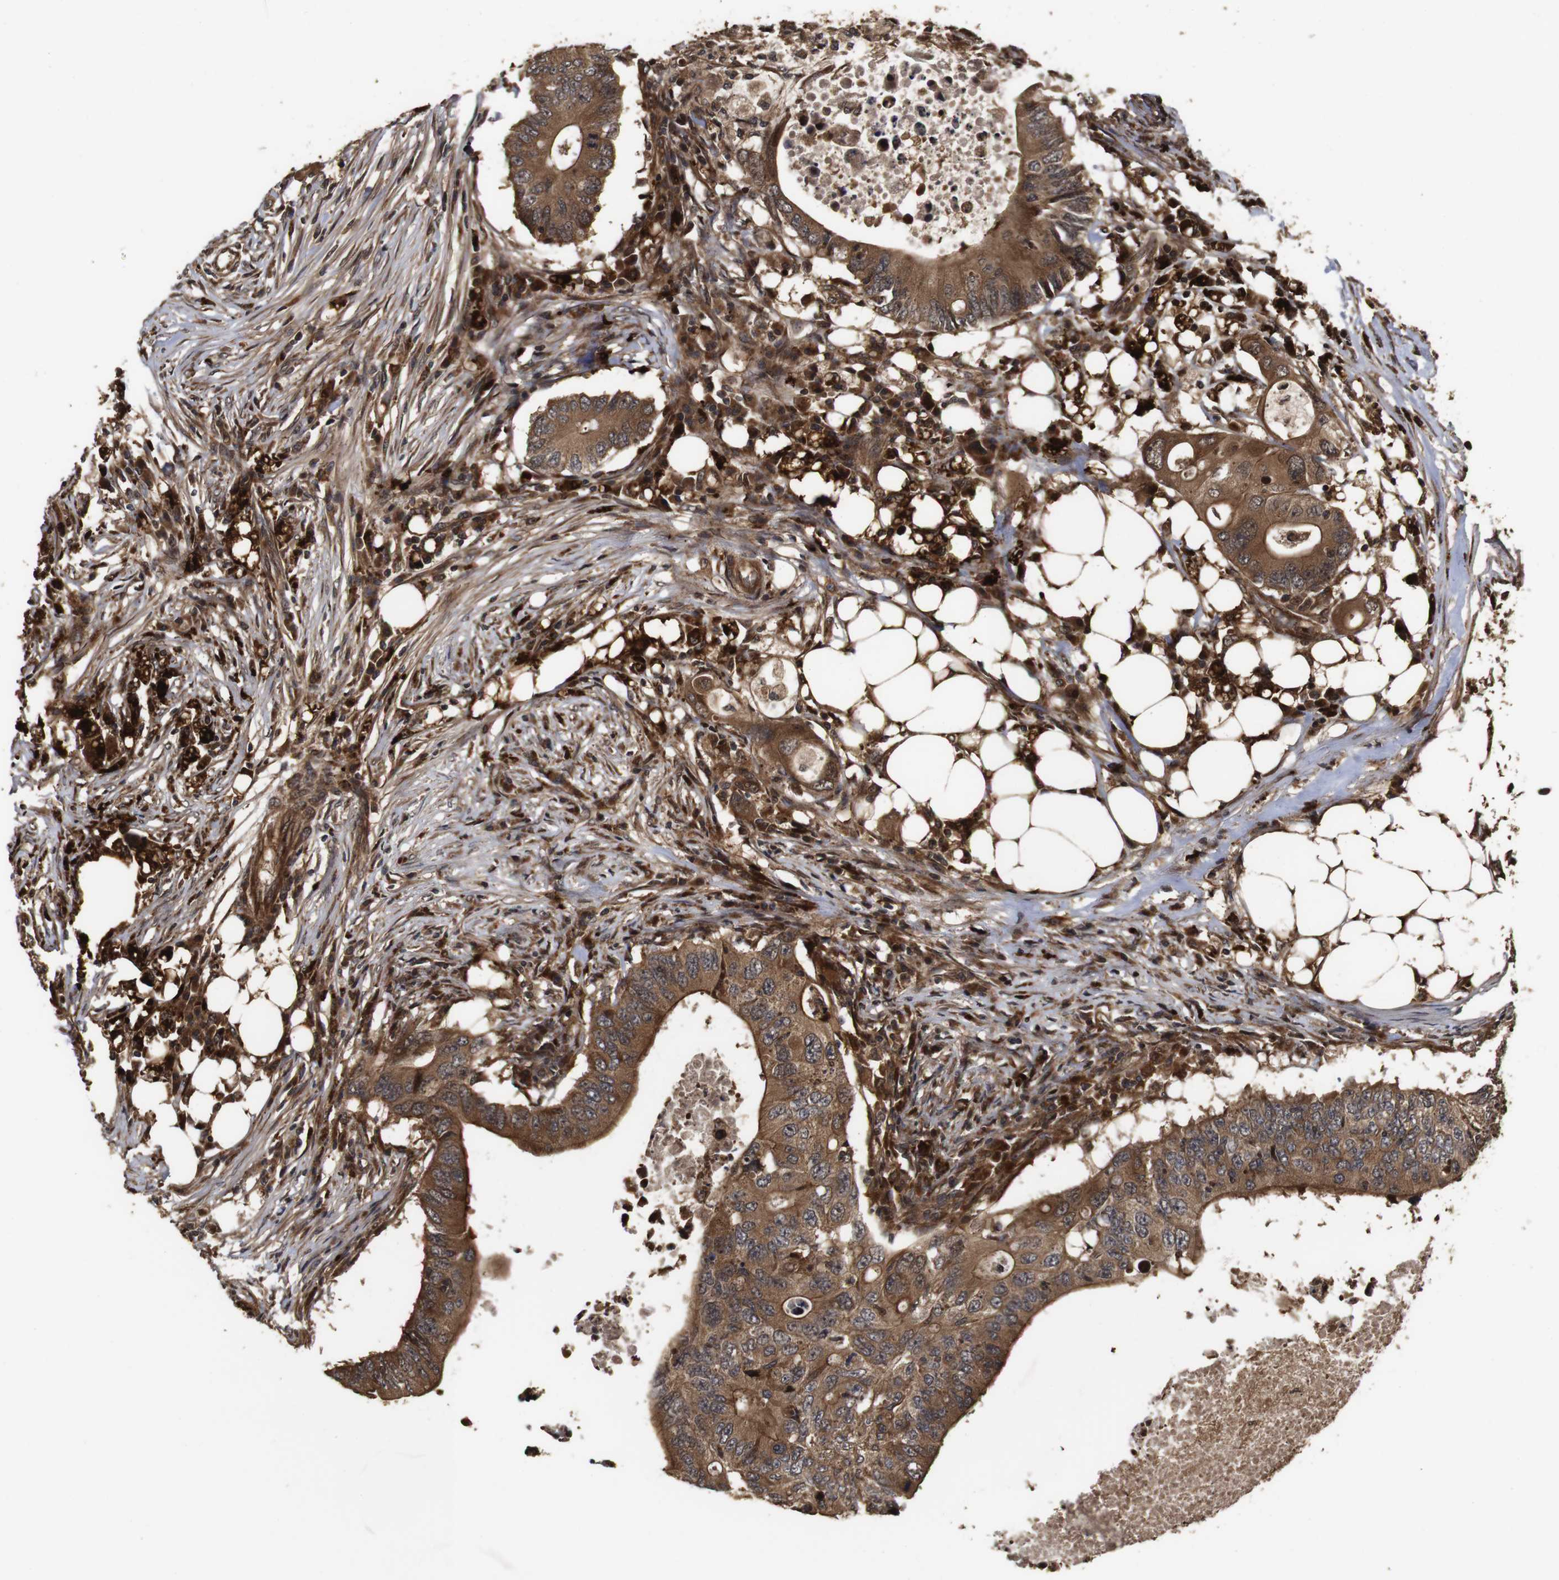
{"staining": {"intensity": "strong", "quantity": ">75%", "location": "cytoplasmic/membranous"}, "tissue": "colorectal cancer", "cell_type": "Tumor cells", "image_type": "cancer", "snomed": [{"axis": "morphology", "description": "Adenocarcinoma, NOS"}, {"axis": "topography", "description": "Colon"}], "caption": "Immunohistochemistry of colorectal cancer (adenocarcinoma) shows high levels of strong cytoplasmic/membranous staining in approximately >75% of tumor cells.", "gene": "PTPN14", "patient": {"sex": "male", "age": 71}}